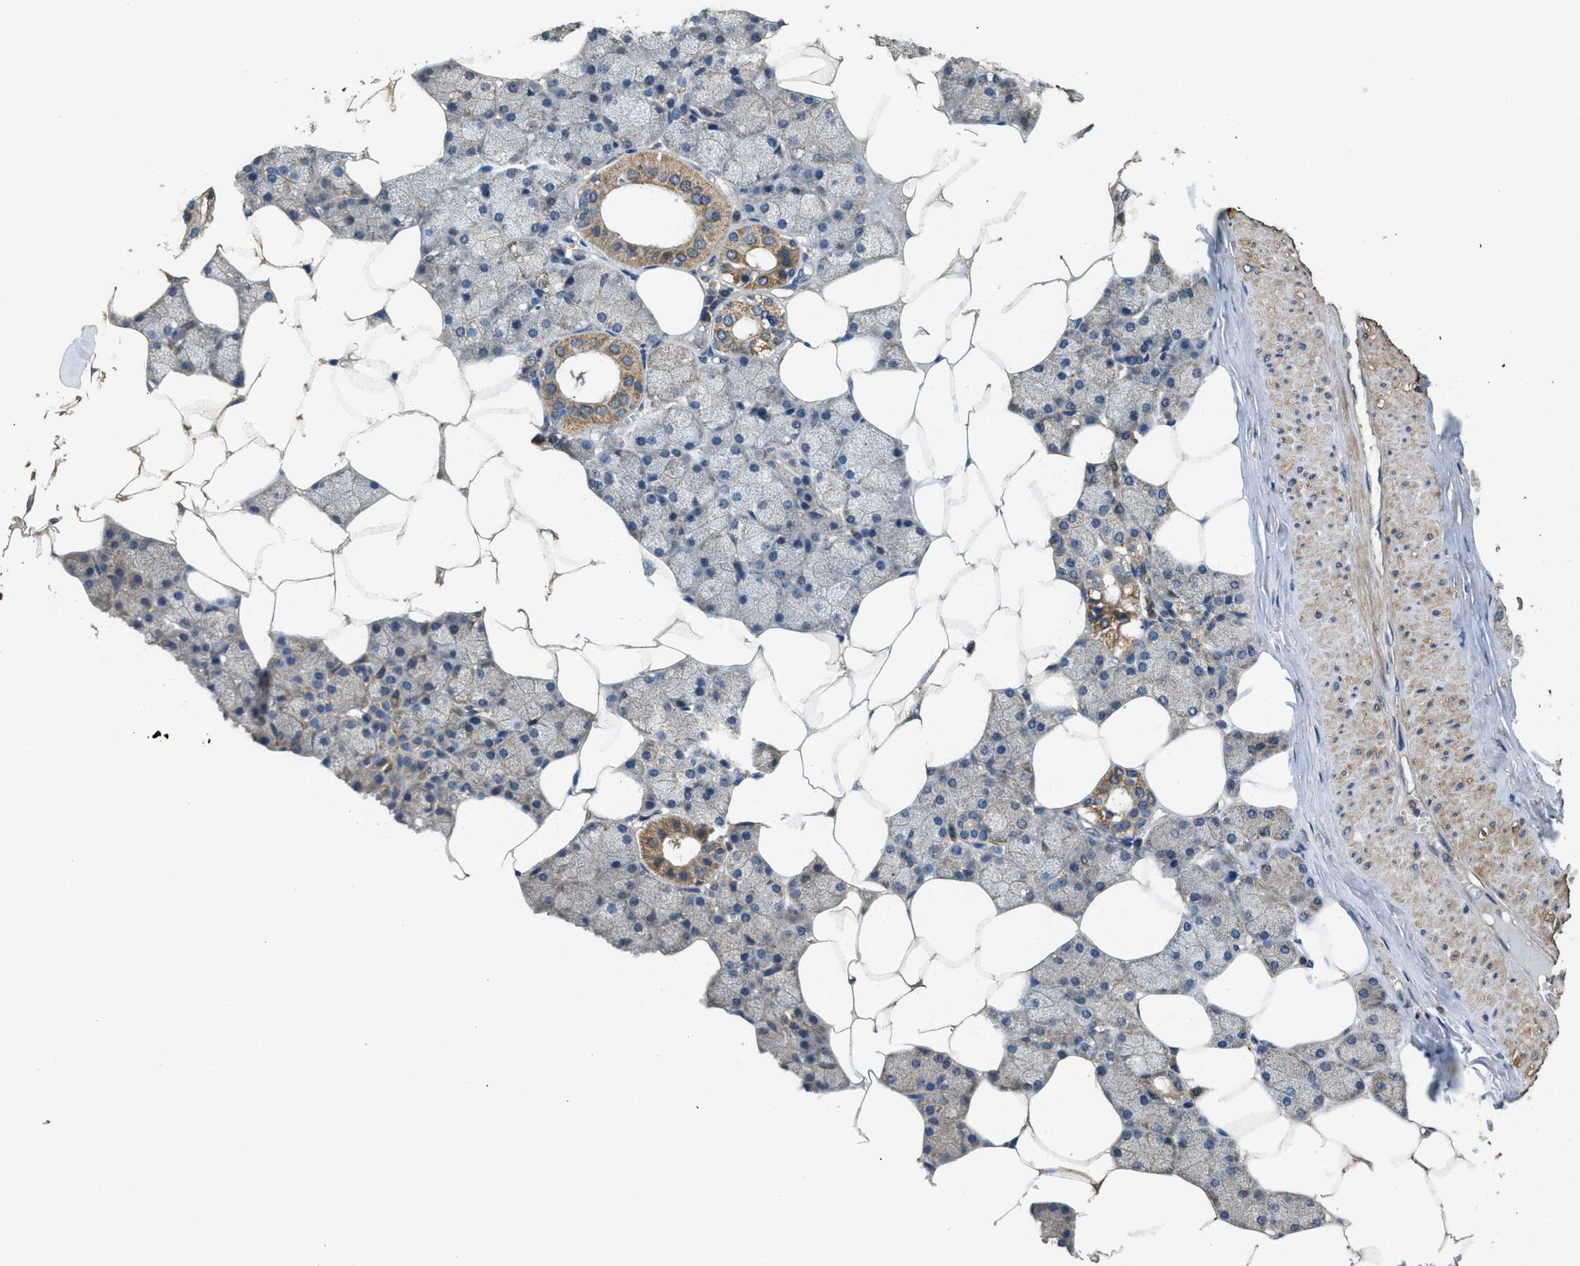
{"staining": {"intensity": "moderate", "quantity": "25%-75%", "location": "cytoplasmic/membranous"}, "tissue": "salivary gland", "cell_type": "Glandular cells", "image_type": "normal", "snomed": [{"axis": "morphology", "description": "Normal tissue, NOS"}, {"axis": "topography", "description": "Salivary gland"}], "caption": "This photomicrograph displays immunohistochemistry (IHC) staining of normal salivary gland, with medium moderate cytoplasmic/membranous staining in about 25%-75% of glandular cells.", "gene": "THBS2", "patient": {"sex": "male", "age": 62}}